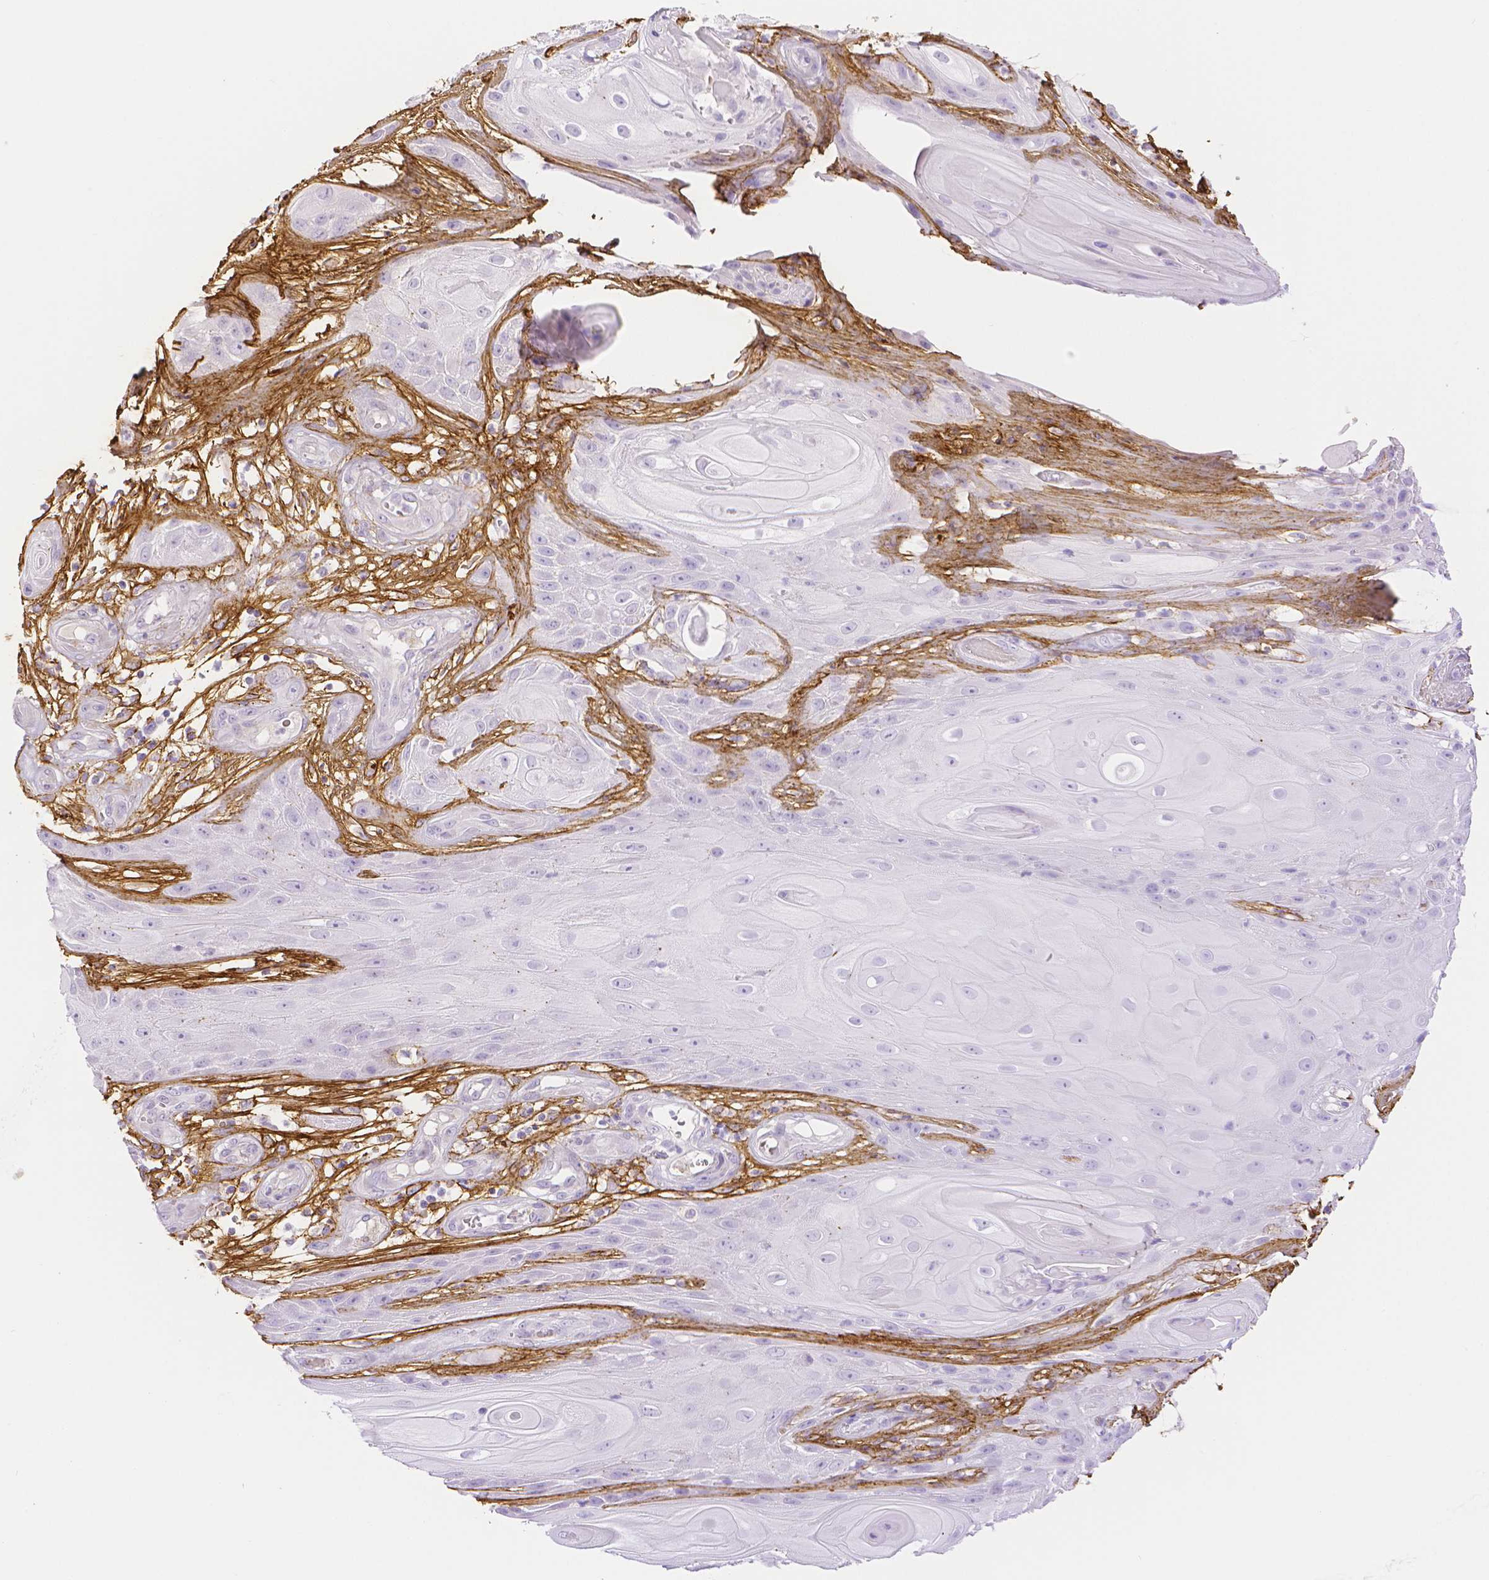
{"staining": {"intensity": "negative", "quantity": "none", "location": "none"}, "tissue": "skin cancer", "cell_type": "Tumor cells", "image_type": "cancer", "snomed": [{"axis": "morphology", "description": "Squamous cell carcinoma, NOS"}, {"axis": "topography", "description": "Skin"}], "caption": "Skin cancer was stained to show a protein in brown. There is no significant expression in tumor cells. Nuclei are stained in blue.", "gene": "FBN1", "patient": {"sex": "male", "age": 62}}